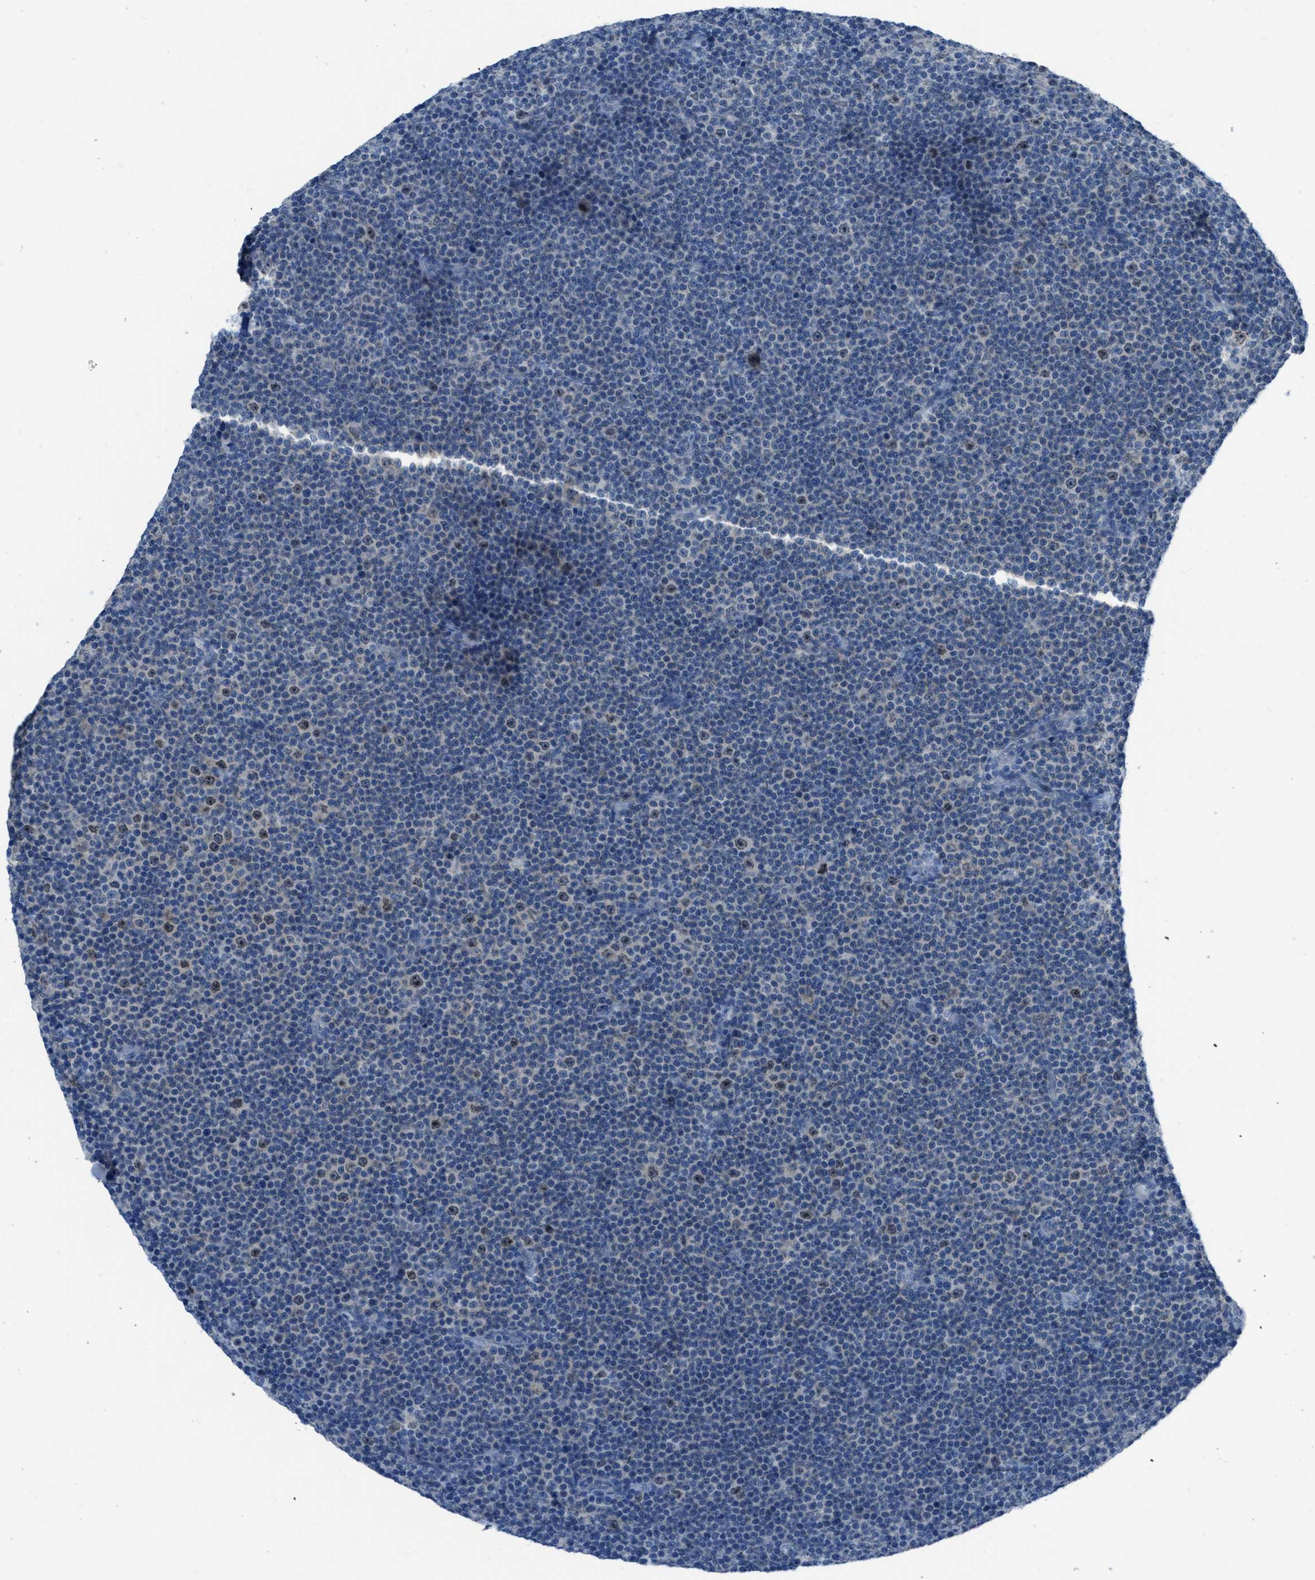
{"staining": {"intensity": "moderate", "quantity": "25%-75%", "location": "nuclear"}, "tissue": "lymphoma", "cell_type": "Tumor cells", "image_type": "cancer", "snomed": [{"axis": "morphology", "description": "Malignant lymphoma, non-Hodgkin's type, Low grade"}, {"axis": "topography", "description": "Lymph node"}], "caption": "DAB (3,3'-diaminobenzidine) immunohistochemical staining of lymphoma exhibits moderate nuclear protein positivity in approximately 25%-75% of tumor cells. The protein is stained brown, and the nuclei are stained in blue (DAB IHC with brightfield microscopy, high magnification).", "gene": "MIS18A", "patient": {"sex": "female", "age": 67}}